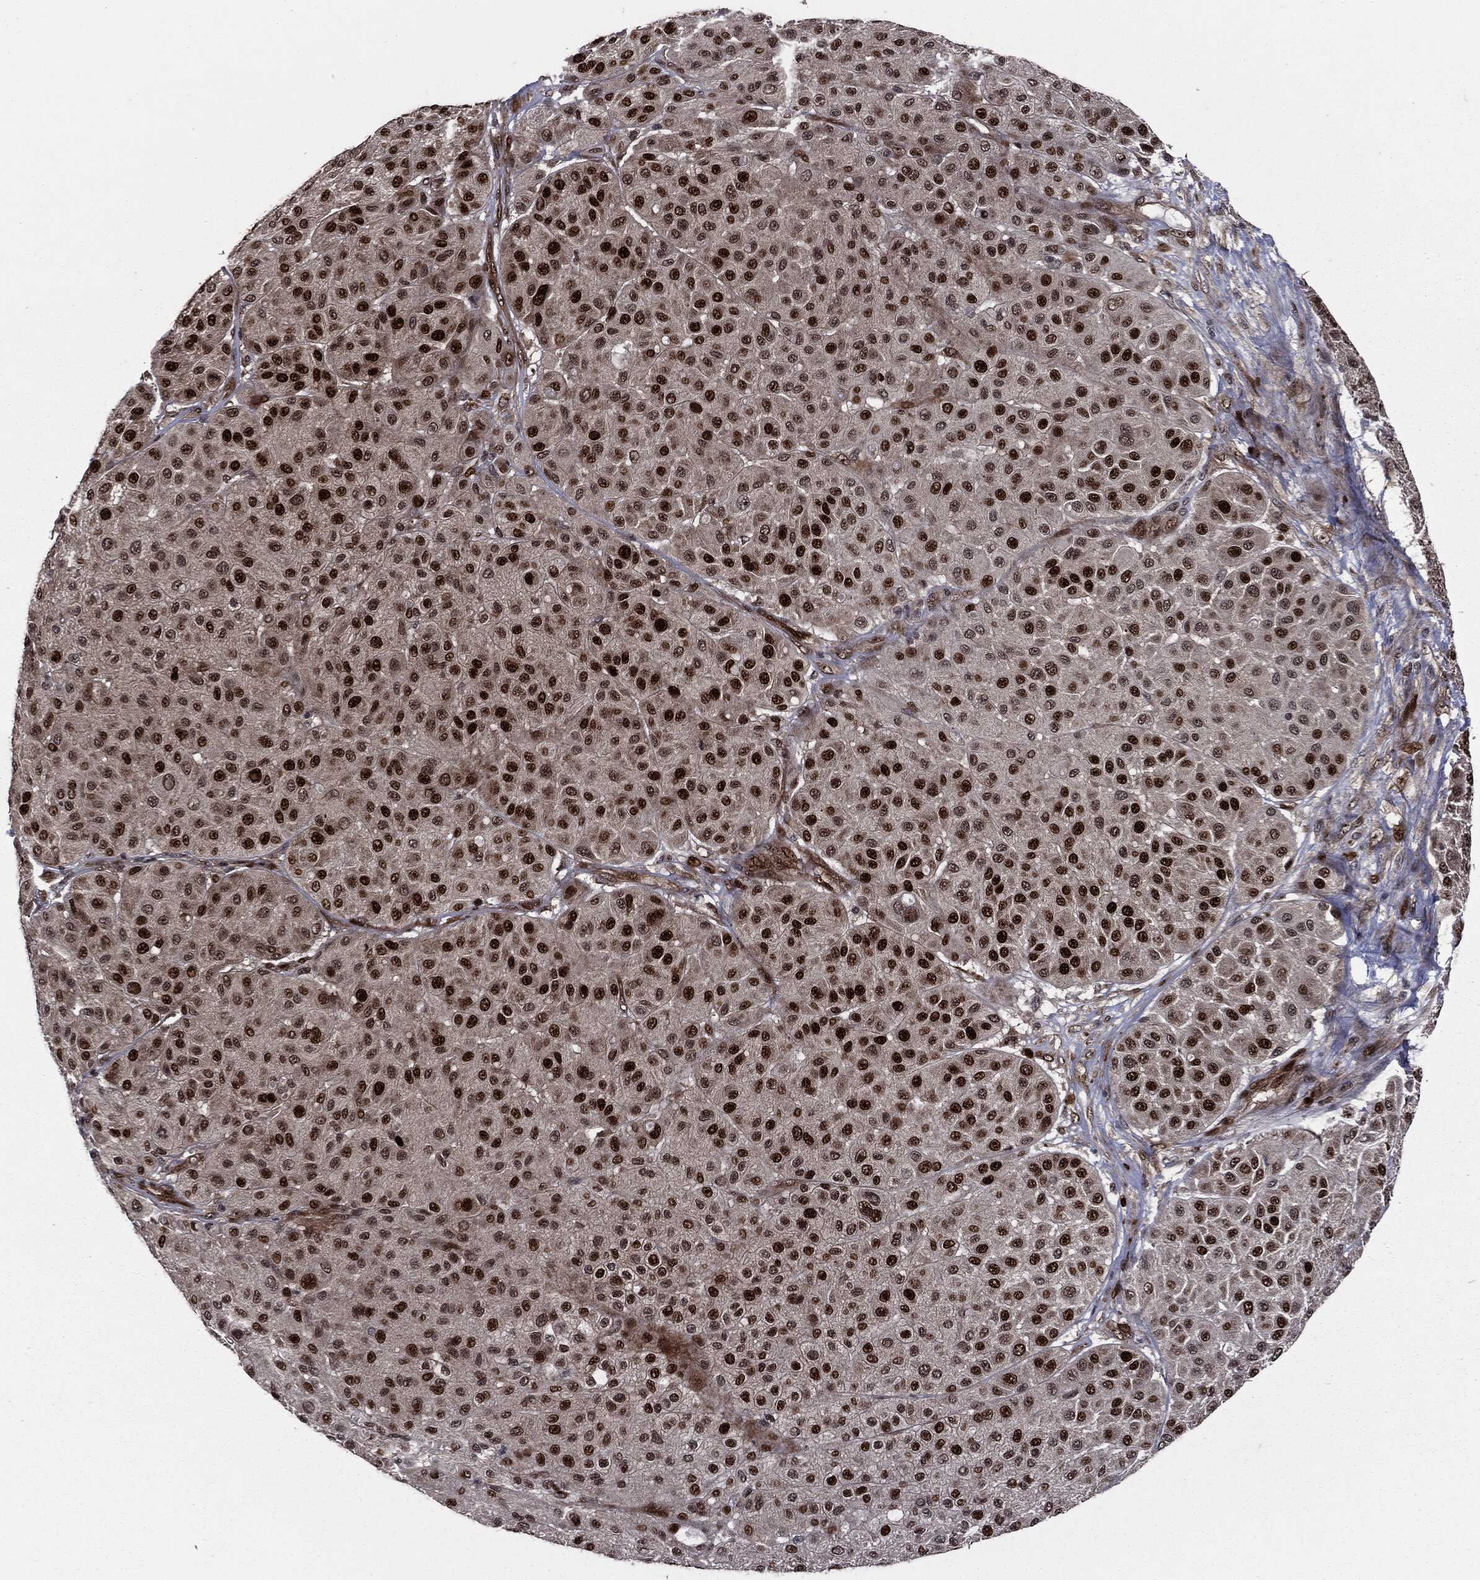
{"staining": {"intensity": "strong", "quantity": "25%-75%", "location": "nuclear"}, "tissue": "melanoma", "cell_type": "Tumor cells", "image_type": "cancer", "snomed": [{"axis": "morphology", "description": "Malignant melanoma, Metastatic site"}, {"axis": "topography", "description": "Smooth muscle"}], "caption": "The micrograph reveals staining of melanoma, revealing strong nuclear protein expression (brown color) within tumor cells.", "gene": "SMAD4", "patient": {"sex": "male", "age": 41}}